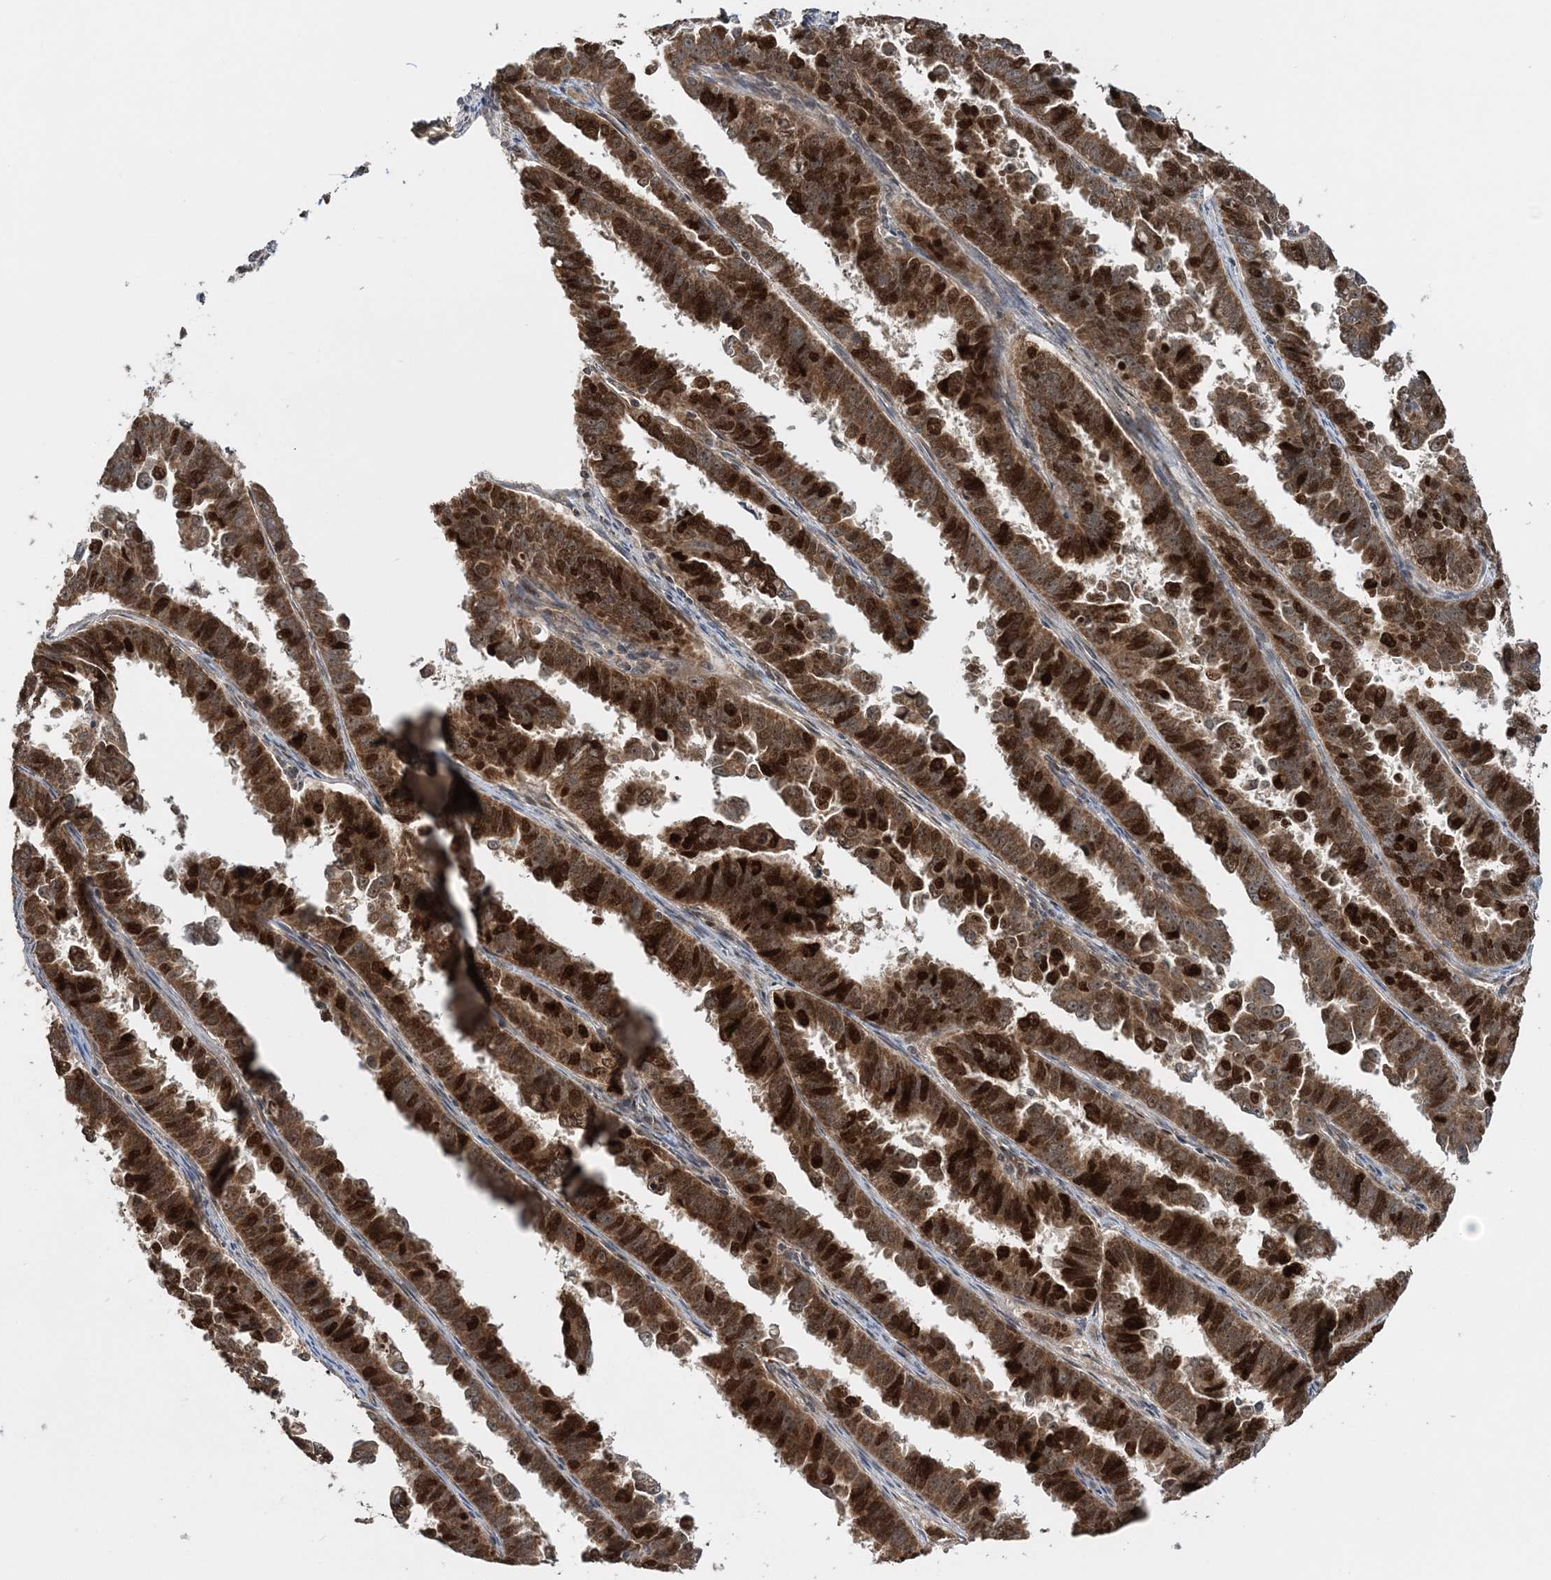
{"staining": {"intensity": "strong", "quantity": ">75%", "location": "cytoplasmic/membranous,nuclear"}, "tissue": "endometrial cancer", "cell_type": "Tumor cells", "image_type": "cancer", "snomed": [{"axis": "morphology", "description": "Adenocarcinoma, NOS"}, {"axis": "topography", "description": "Endometrium"}], "caption": "Human adenocarcinoma (endometrial) stained with a protein marker demonstrates strong staining in tumor cells.", "gene": "KIF4A", "patient": {"sex": "female", "age": 75}}